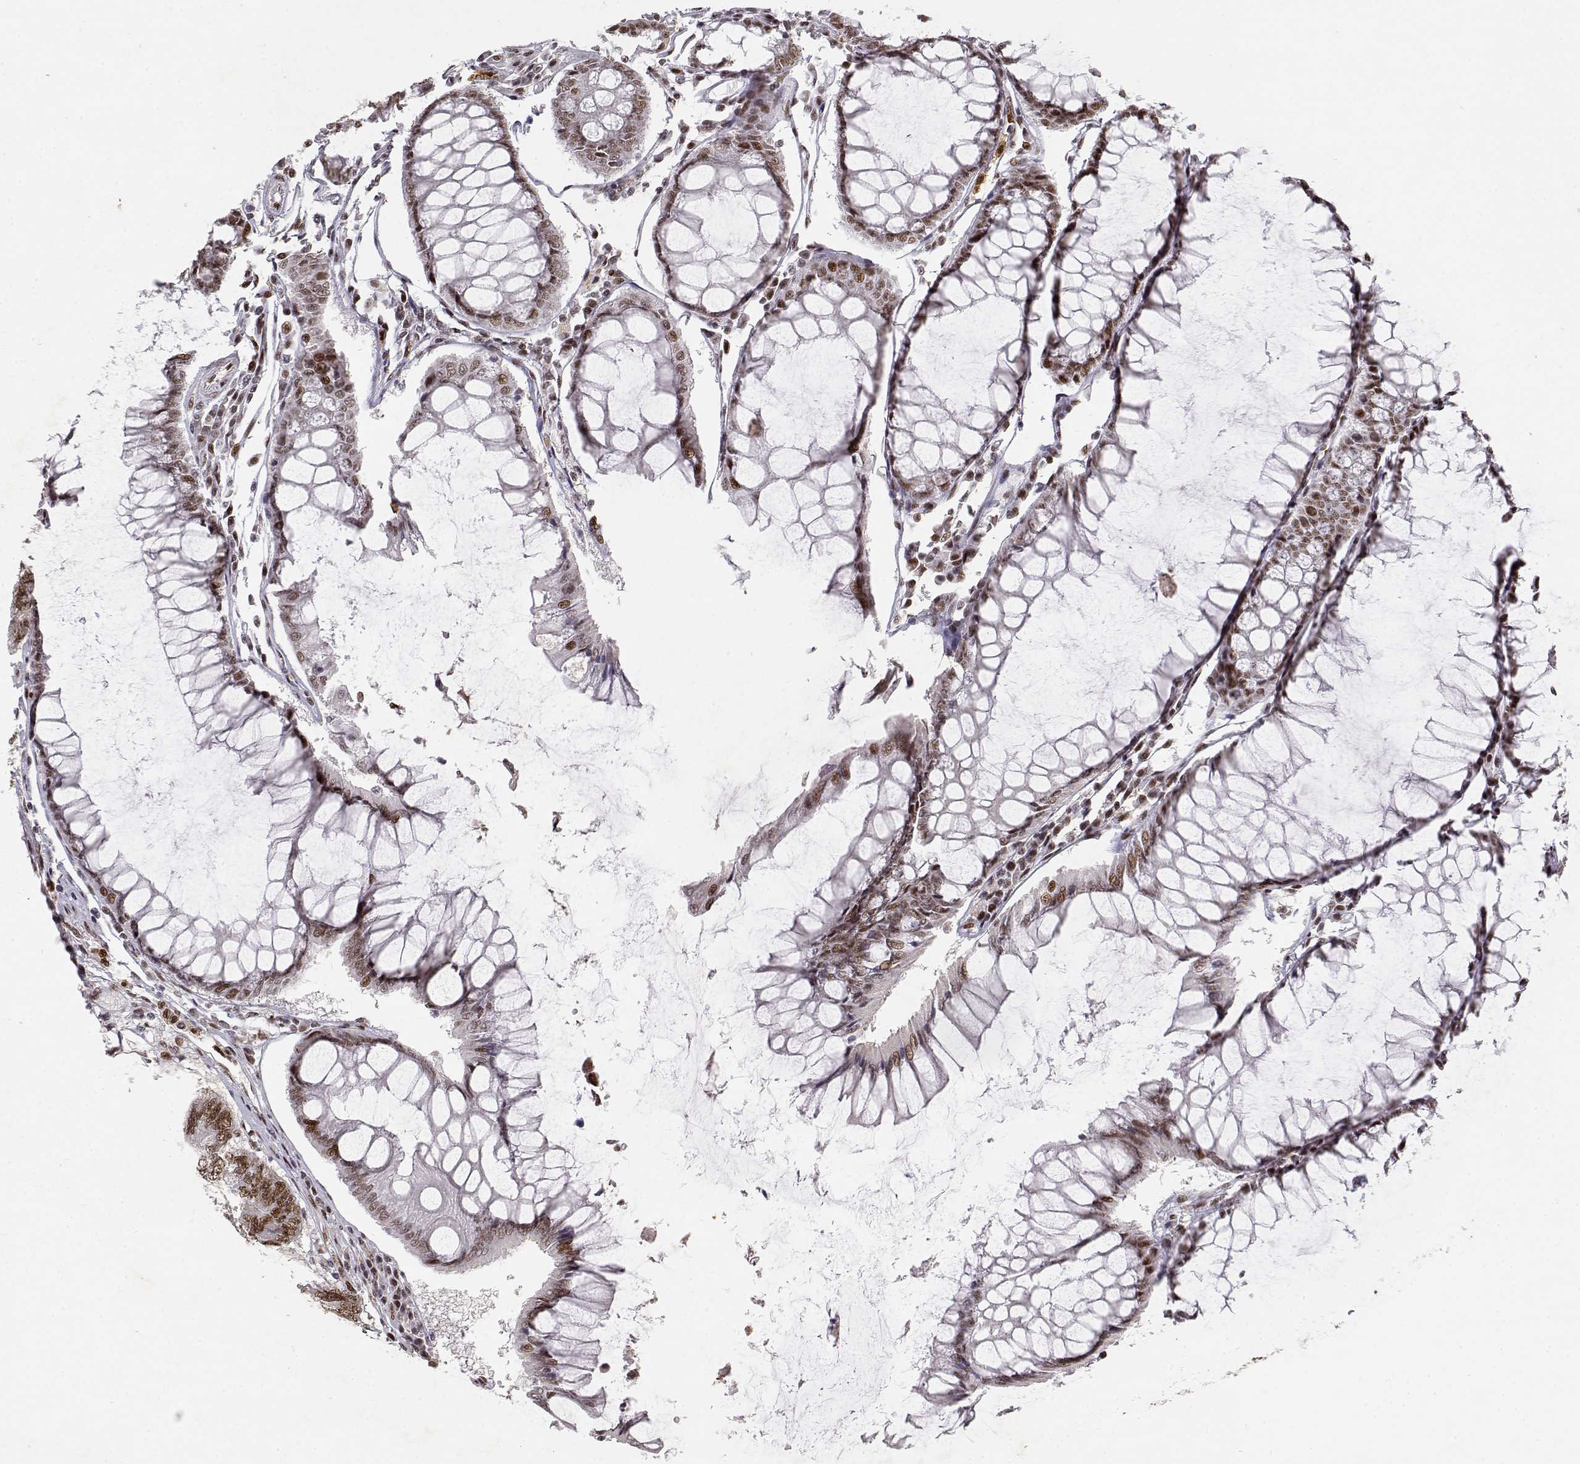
{"staining": {"intensity": "moderate", "quantity": ">75%", "location": "nuclear"}, "tissue": "colorectal cancer", "cell_type": "Tumor cells", "image_type": "cancer", "snomed": [{"axis": "morphology", "description": "Adenocarcinoma, NOS"}, {"axis": "topography", "description": "Colon"}], "caption": "Protein staining of adenocarcinoma (colorectal) tissue displays moderate nuclear expression in approximately >75% of tumor cells.", "gene": "RSF1", "patient": {"sex": "female", "age": 65}}